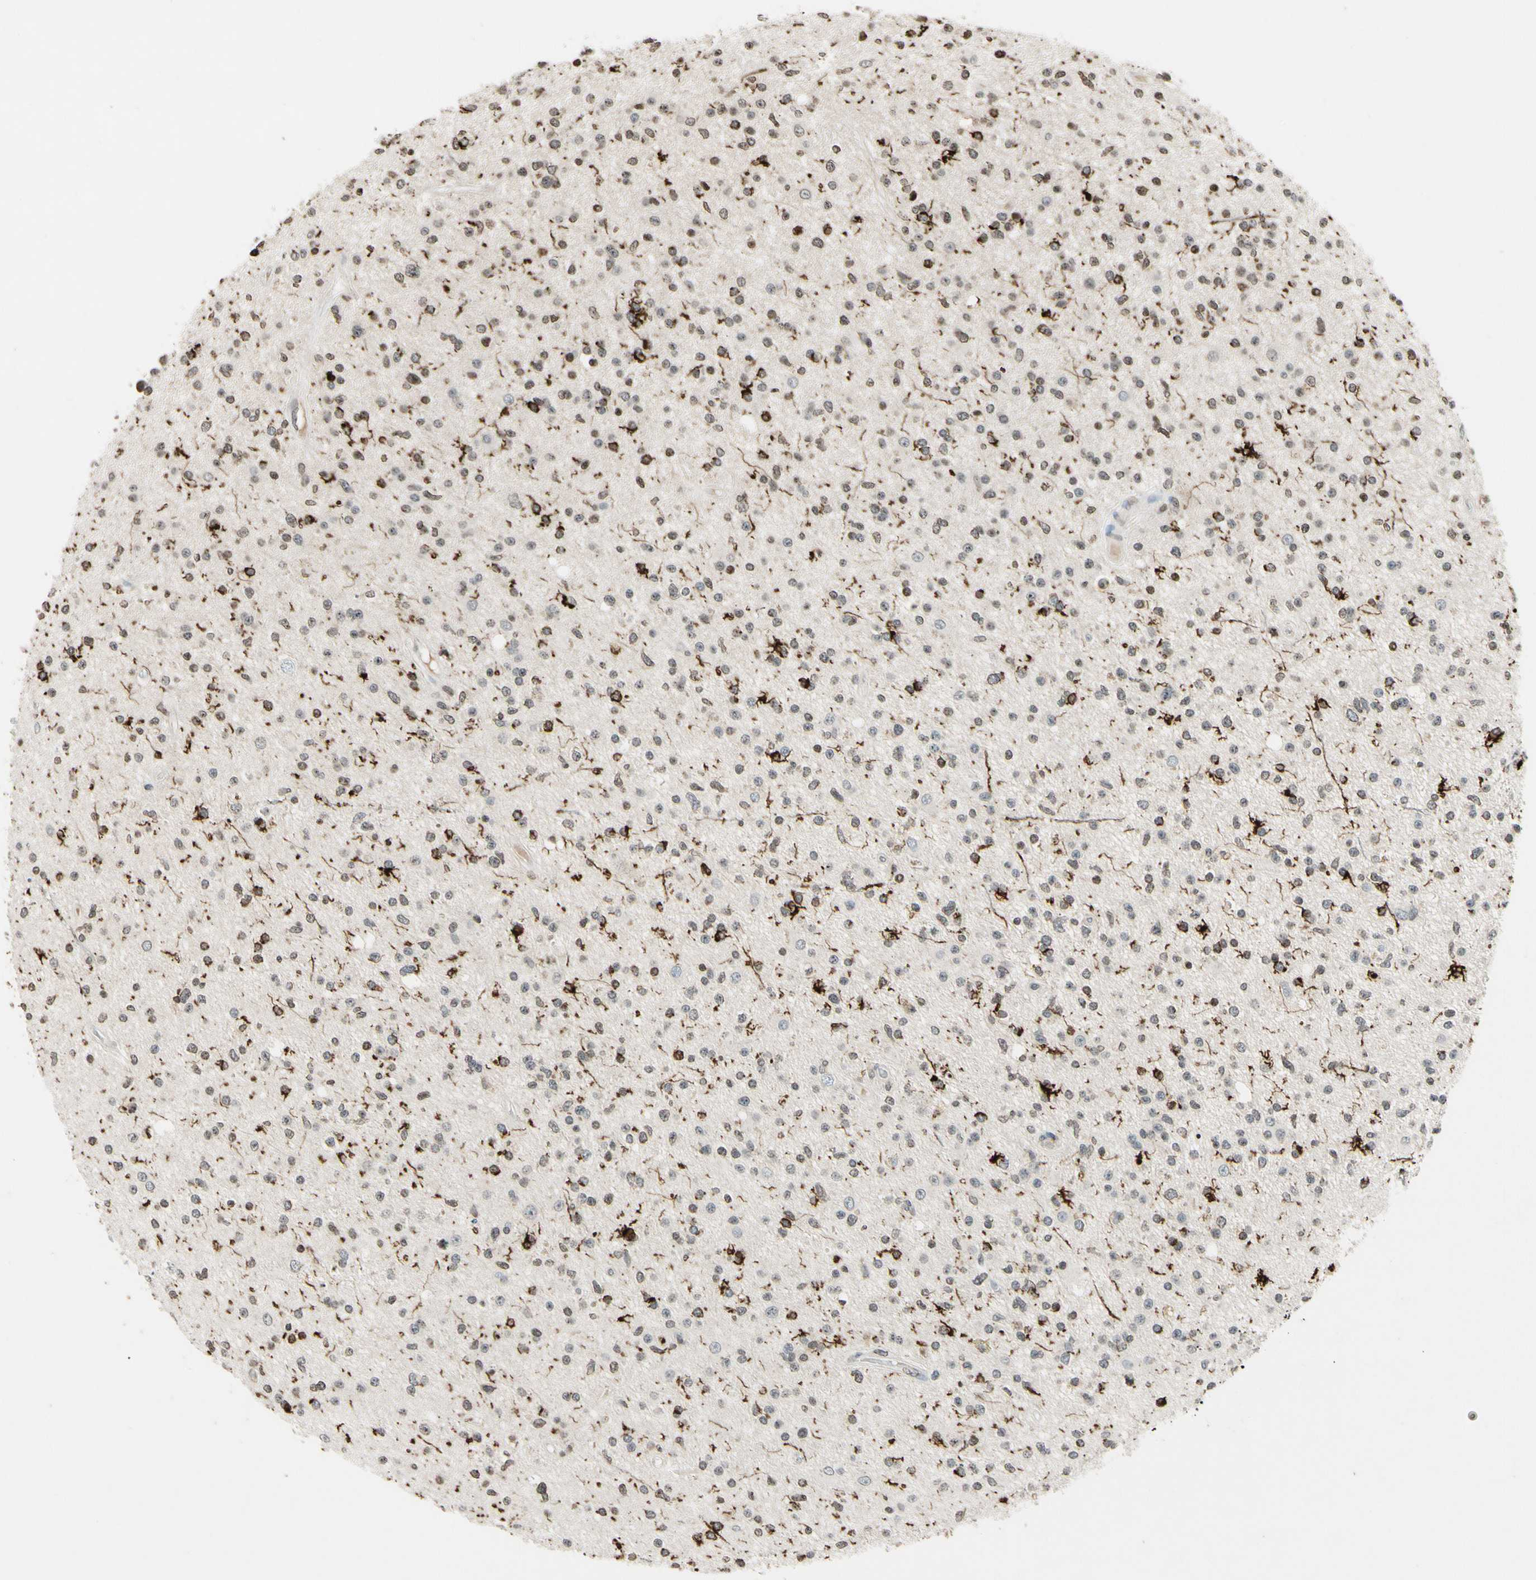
{"staining": {"intensity": "weak", "quantity": ">75%", "location": "cytoplasmic/membranous"}, "tissue": "glioma", "cell_type": "Tumor cells", "image_type": "cancer", "snomed": [{"axis": "morphology", "description": "Glioma, malignant, High grade"}, {"axis": "topography", "description": "Brain"}], "caption": "Immunohistochemistry (IHC) histopathology image of neoplastic tissue: human high-grade glioma (malignant) stained using immunohistochemistry (IHC) shows low levels of weak protein expression localized specifically in the cytoplasmic/membranous of tumor cells, appearing as a cytoplasmic/membranous brown color.", "gene": "CLDN11", "patient": {"sex": "male", "age": 33}}